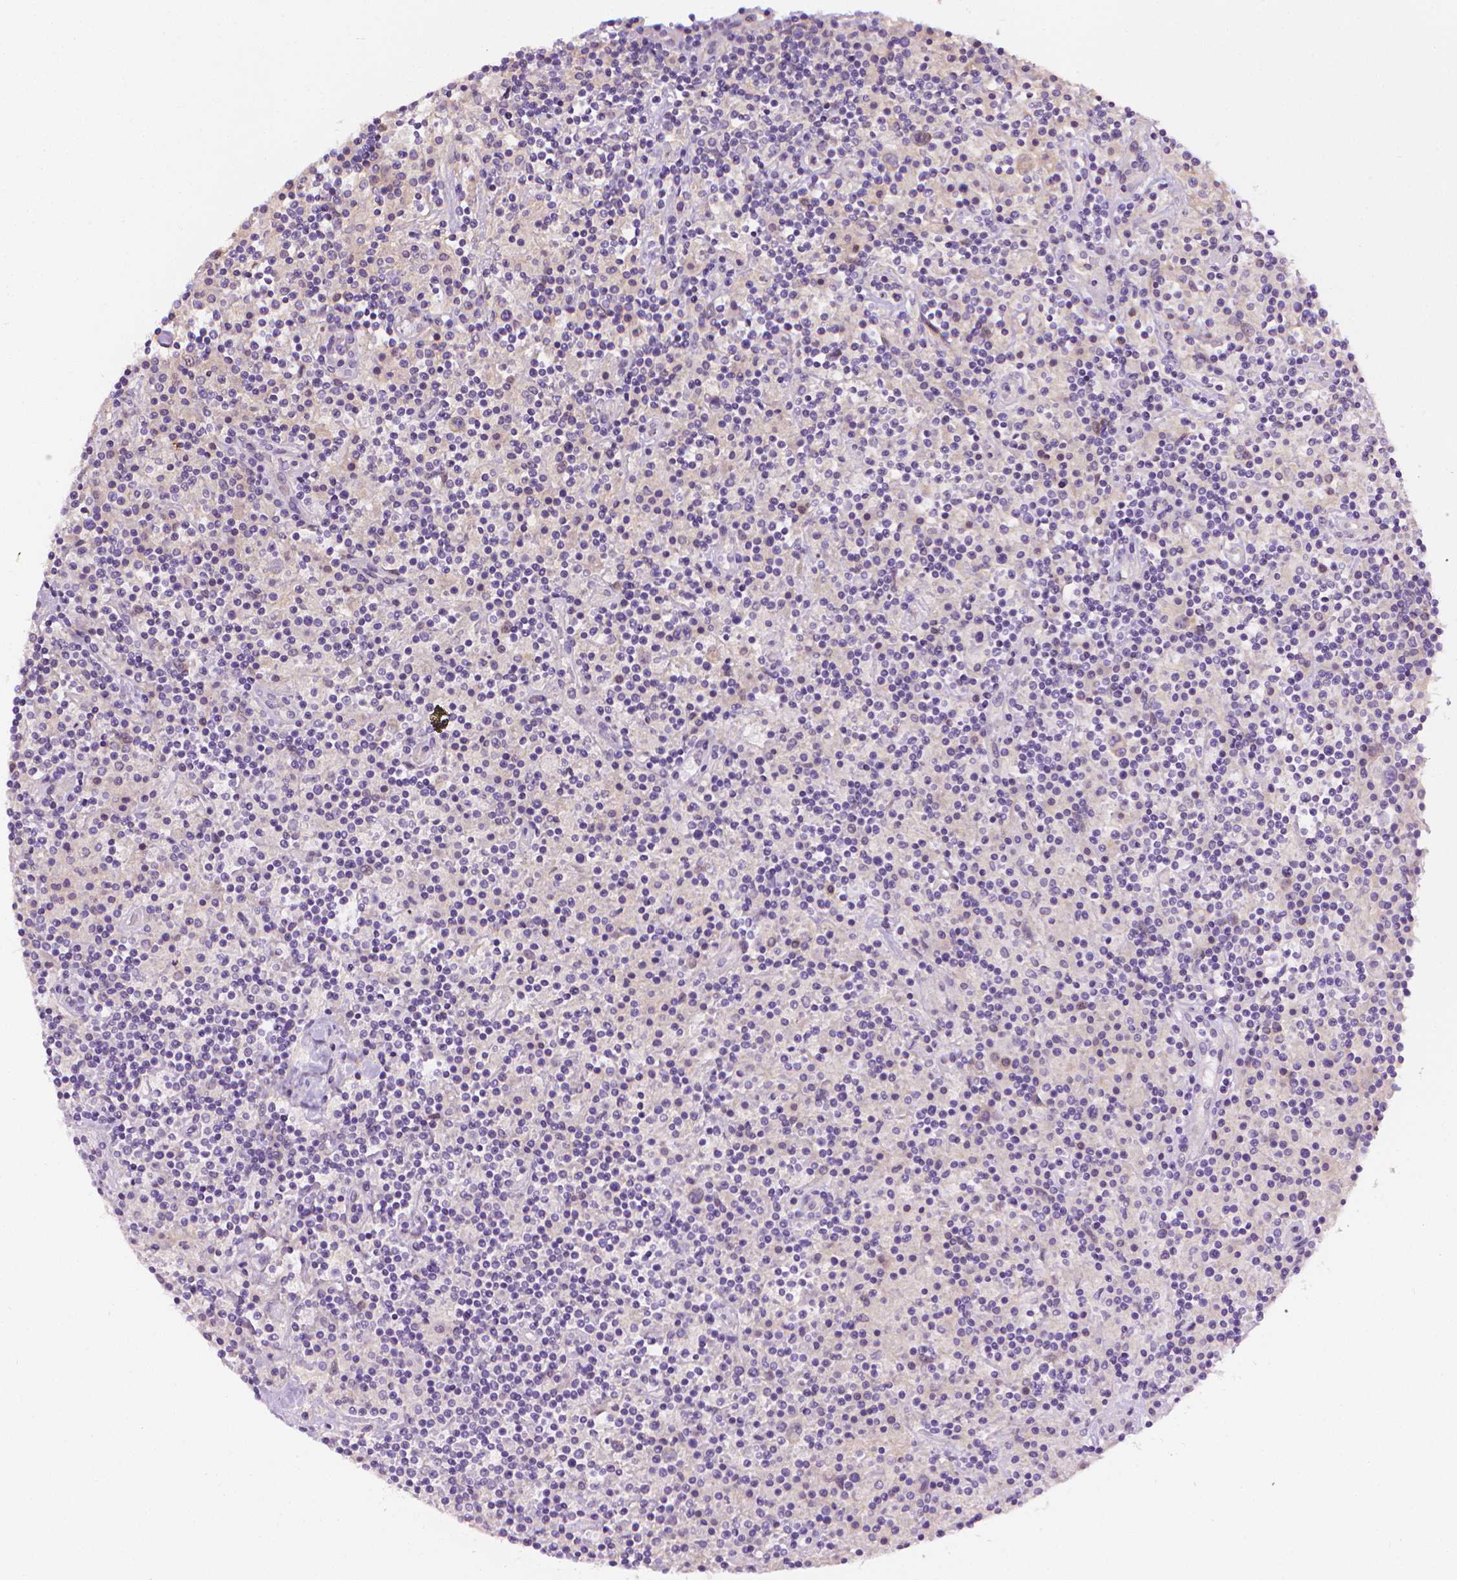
{"staining": {"intensity": "negative", "quantity": "none", "location": "none"}, "tissue": "lymphoma", "cell_type": "Tumor cells", "image_type": "cancer", "snomed": [{"axis": "morphology", "description": "Hodgkin's disease, NOS"}, {"axis": "topography", "description": "Lymph node"}], "caption": "Lymphoma was stained to show a protein in brown. There is no significant positivity in tumor cells.", "gene": "MCOLN3", "patient": {"sex": "male", "age": 70}}